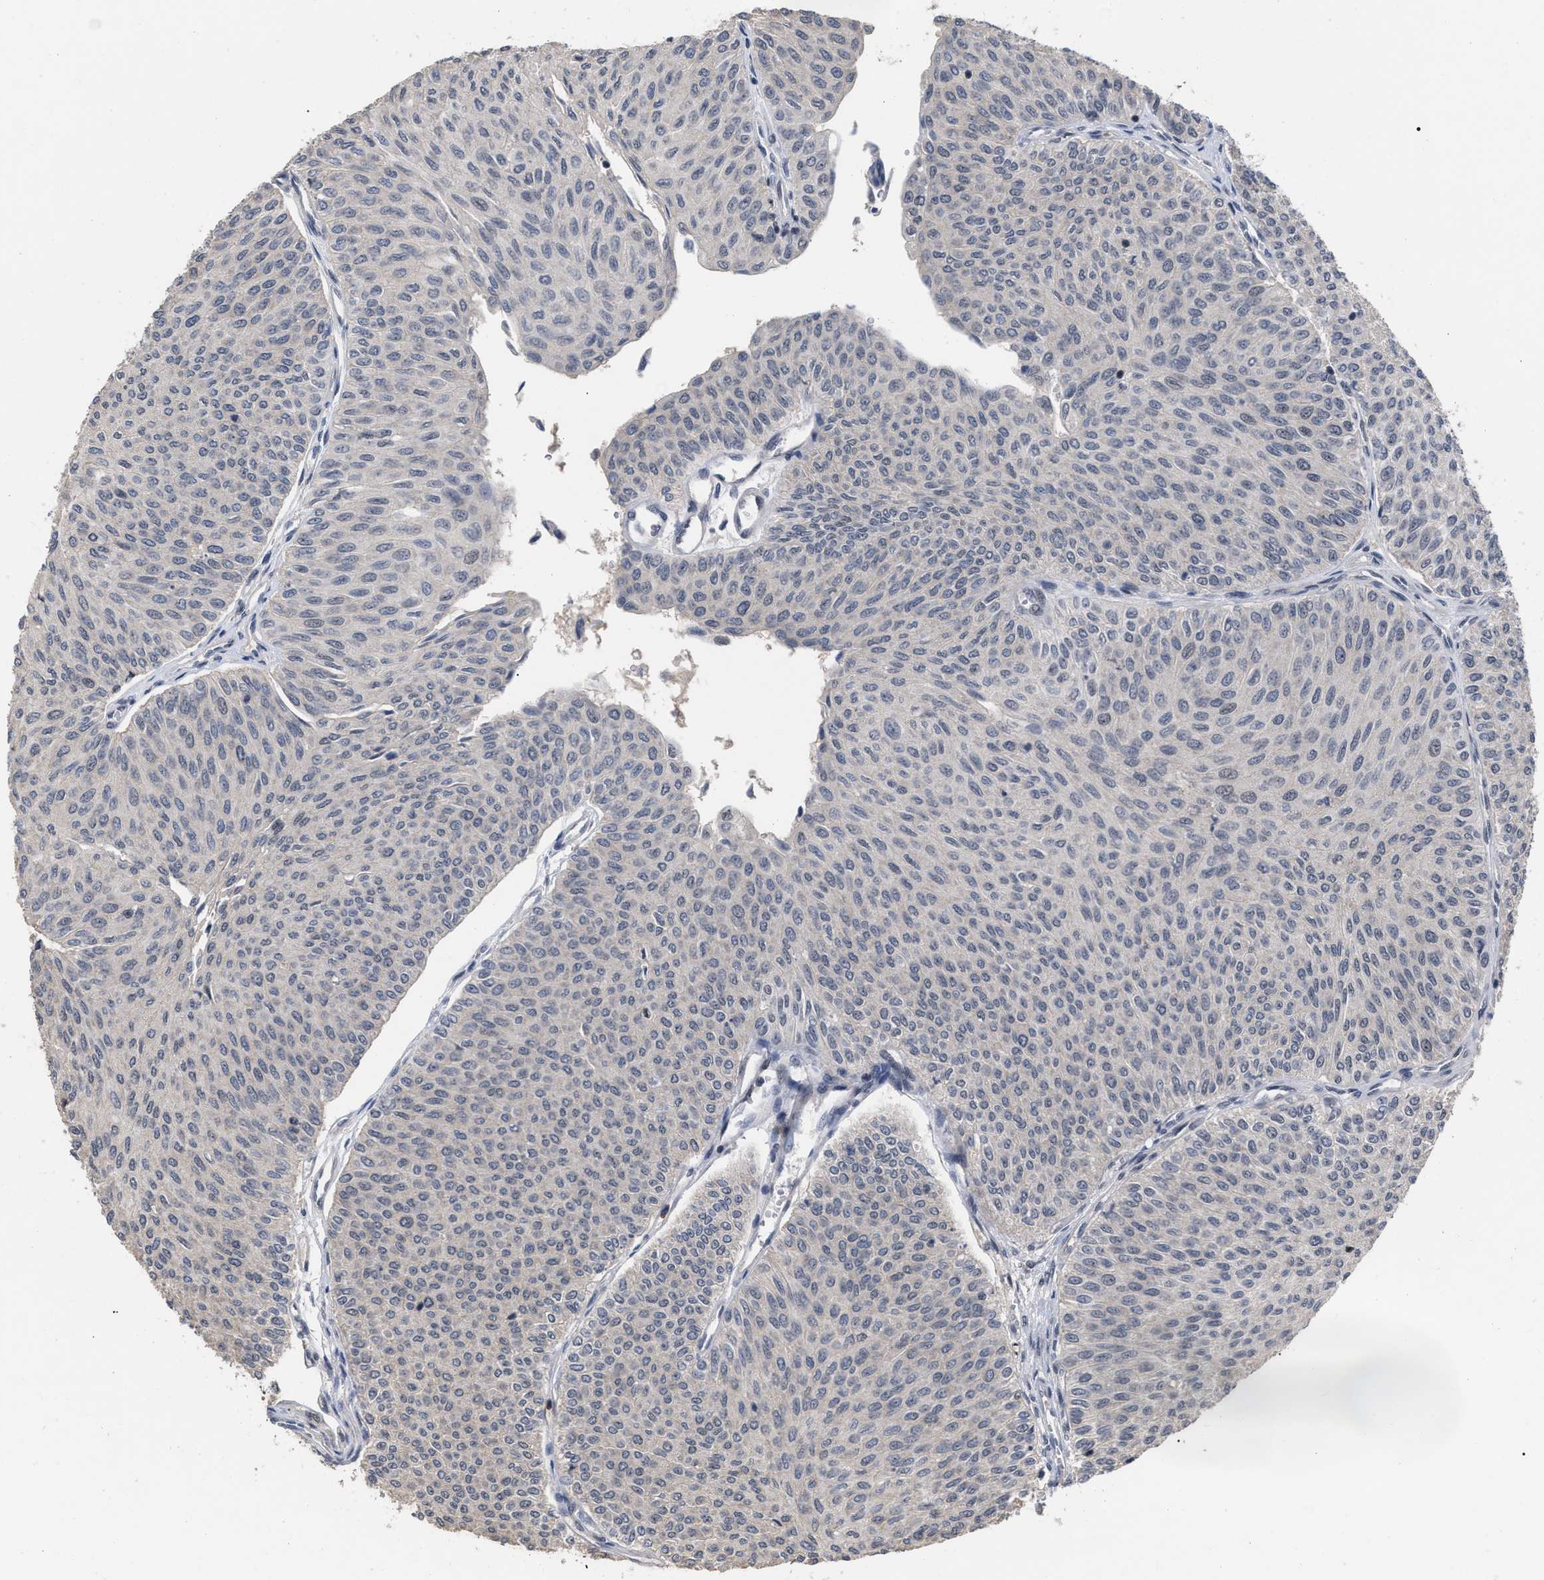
{"staining": {"intensity": "negative", "quantity": "none", "location": "none"}, "tissue": "urothelial cancer", "cell_type": "Tumor cells", "image_type": "cancer", "snomed": [{"axis": "morphology", "description": "Urothelial carcinoma, Low grade"}, {"axis": "topography", "description": "Urinary bladder"}], "caption": "IHC image of neoplastic tissue: human urothelial carcinoma (low-grade) stained with DAB (3,3'-diaminobenzidine) shows no significant protein expression in tumor cells. (Brightfield microscopy of DAB (3,3'-diaminobenzidine) immunohistochemistry (IHC) at high magnification).", "gene": "JAZF1", "patient": {"sex": "male", "age": 78}}